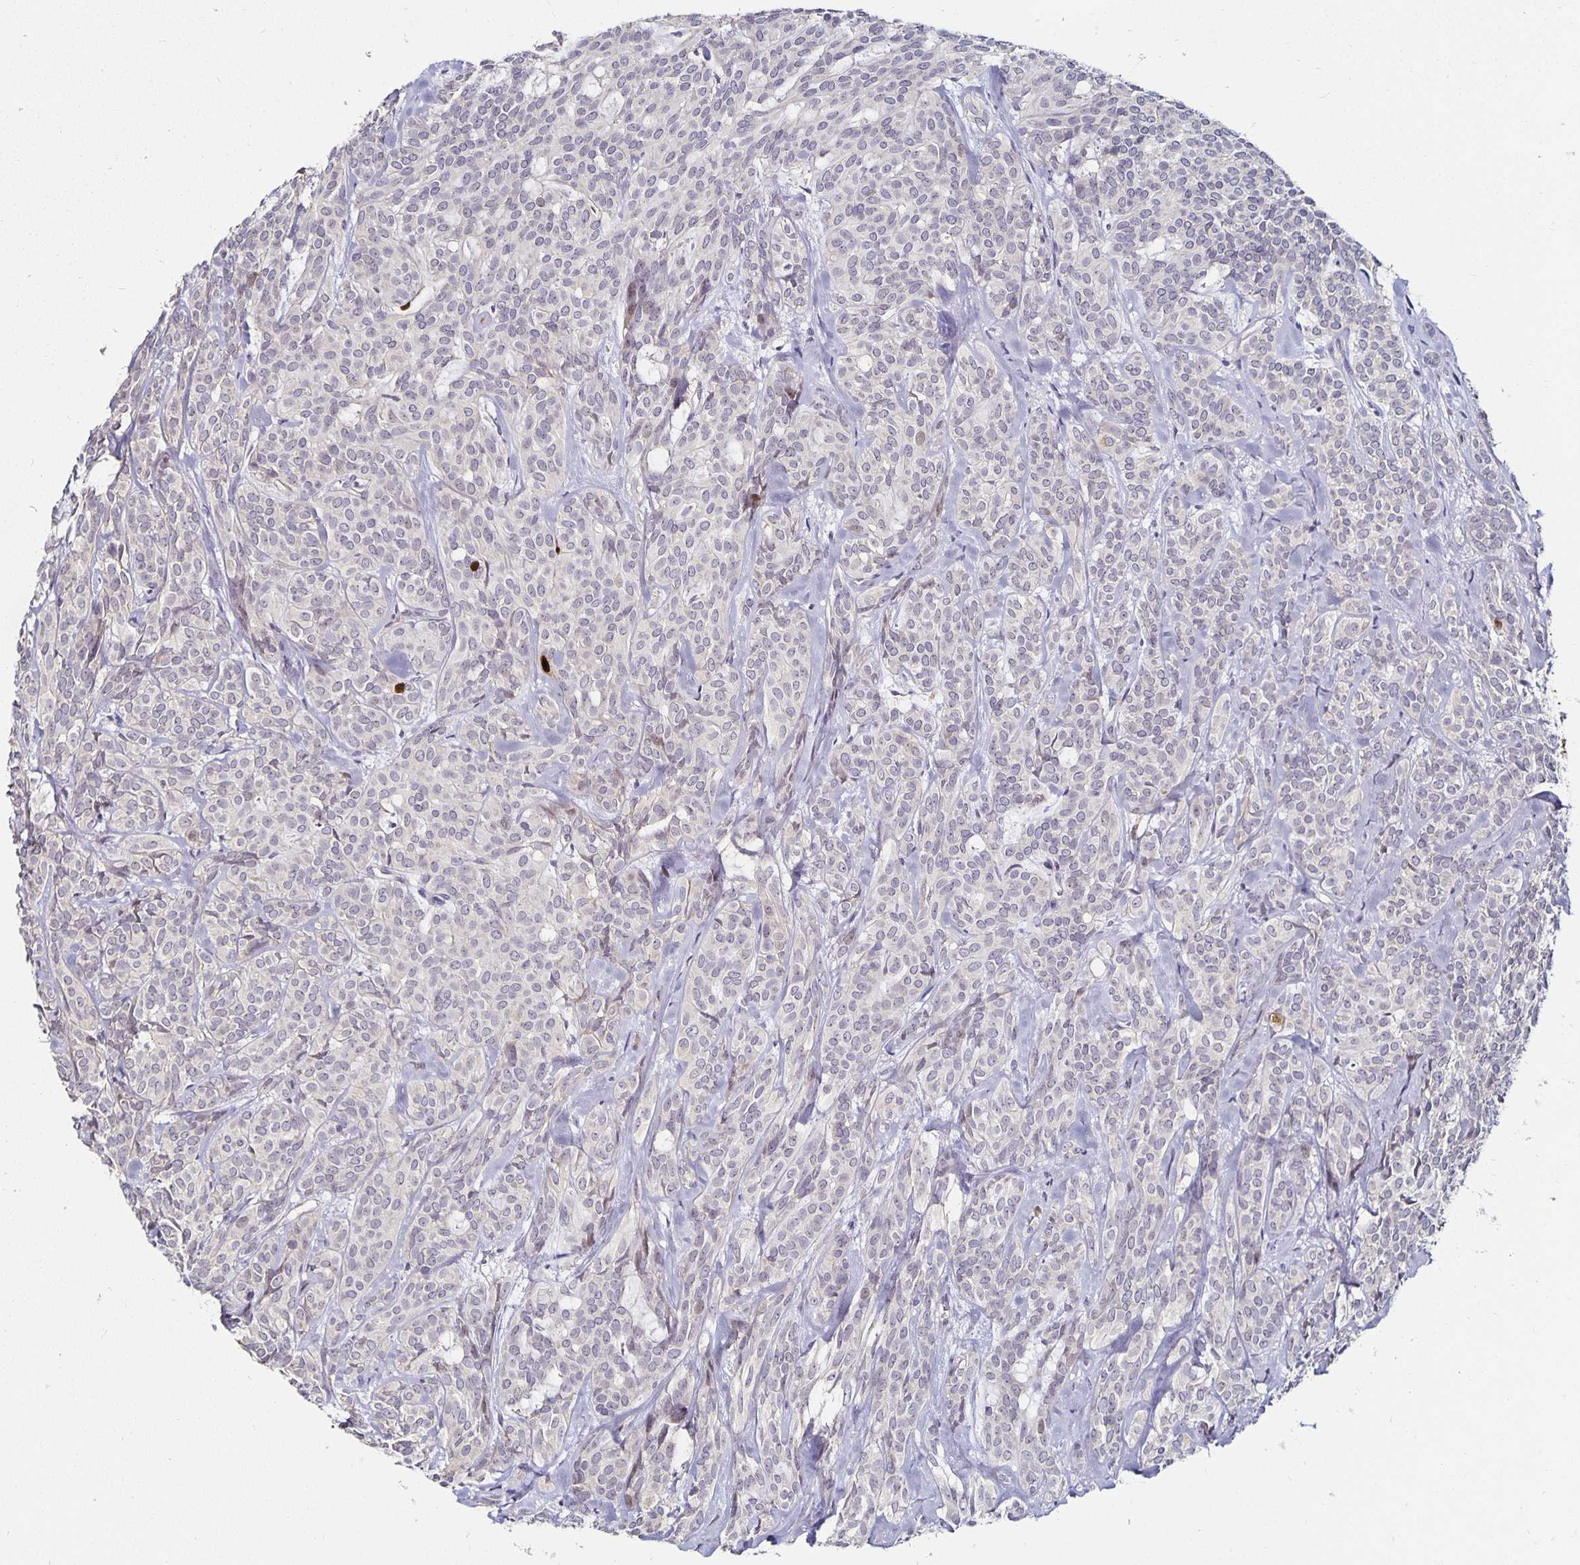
{"staining": {"intensity": "negative", "quantity": "none", "location": "none"}, "tissue": "head and neck cancer", "cell_type": "Tumor cells", "image_type": "cancer", "snomed": [{"axis": "morphology", "description": "Adenocarcinoma, NOS"}, {"axis": "topography", "description": "Head-Neck"}], "caption": "The histopathology image exhibits no significant staining in tumor cells of head and neck cancer.", "gene": "ANLN", "patient": {"sex": "female", "age": 57}}